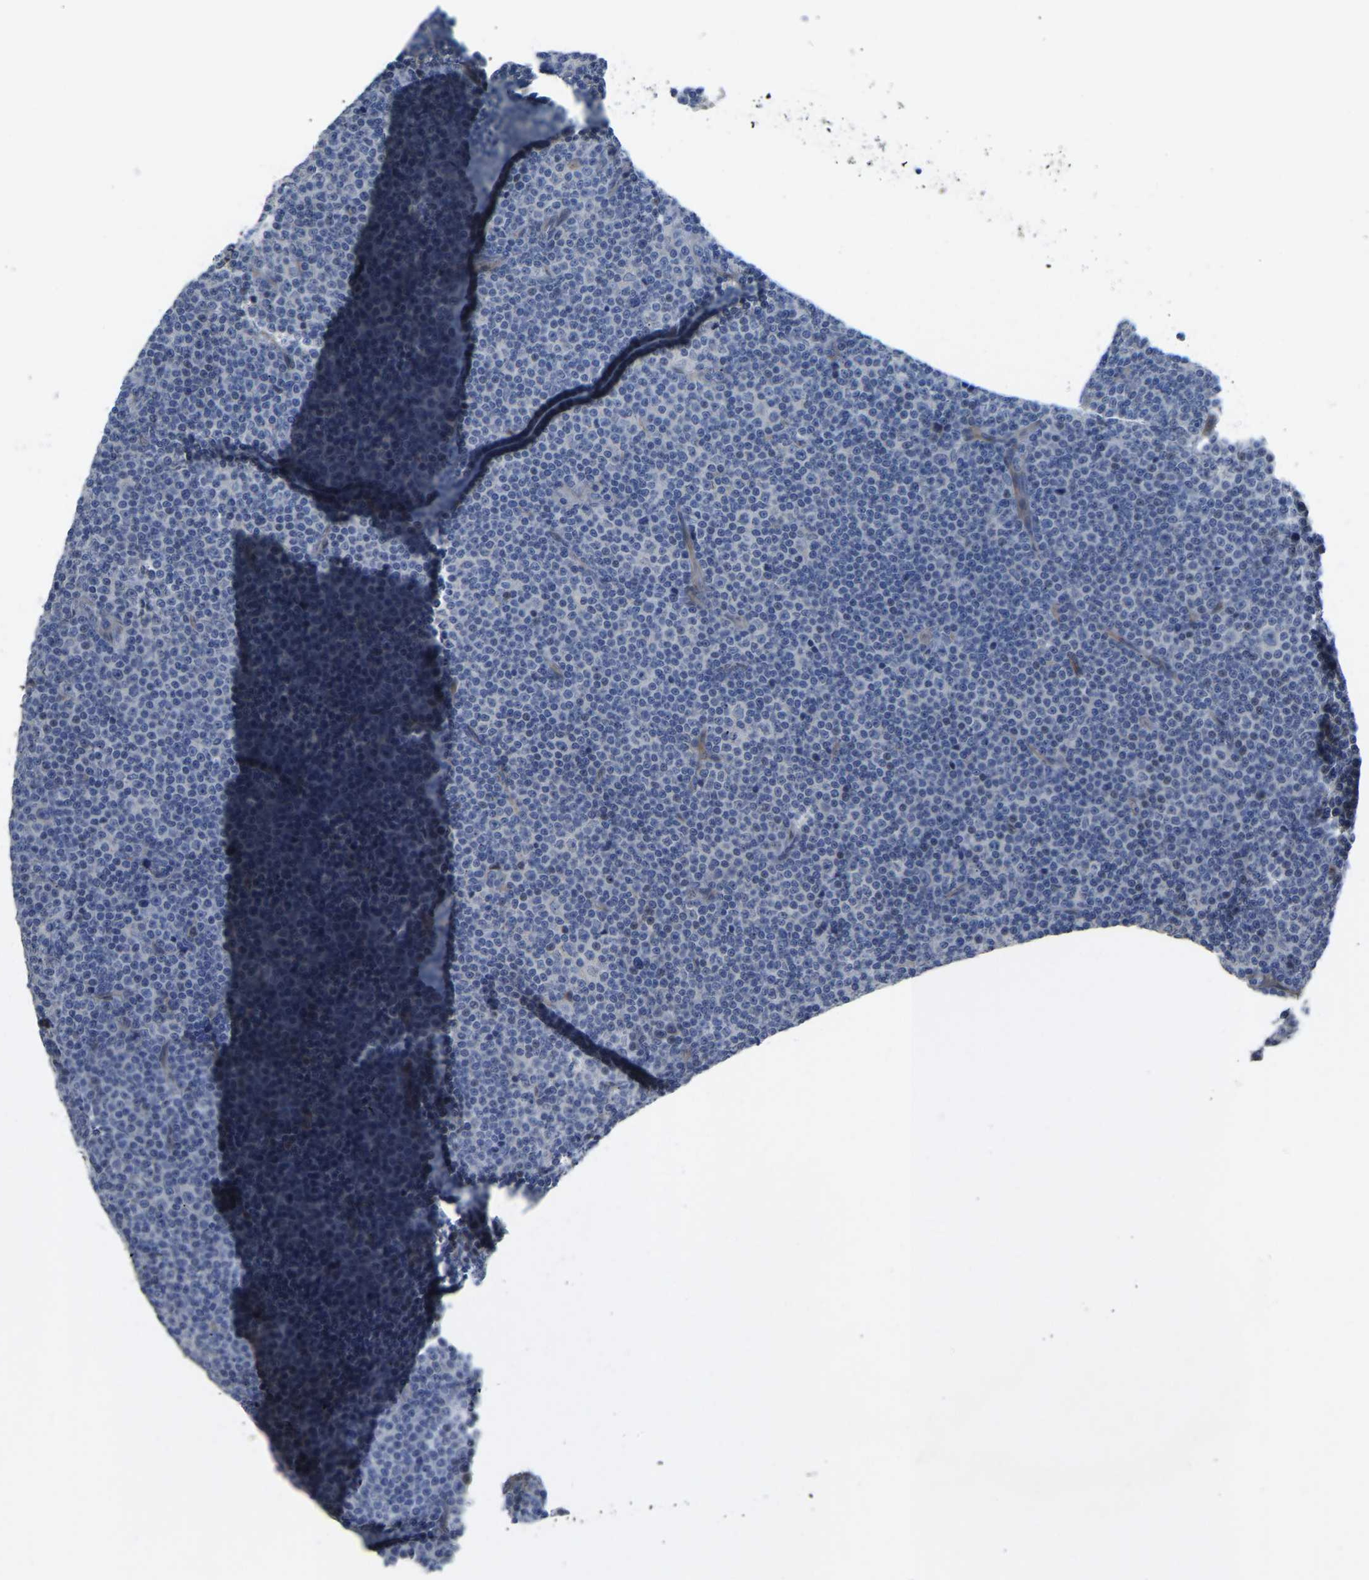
{"staining": {"intensity": "negative", "quantity": "none", "location": "none"}, "tissue": "lymphoma", "cell_type": "Tumor cells", "image_type": "cancer", "snomed": [{"axis": "morphology", "description": "Malignant lymphoma, non-Hodgkin's type, Low grade"}, {"axis": "topography", "description": "Lymph node"}], "caption": "Lymphoma was stained to show a protein in brown. There is no significant expression in tumor cells.", "gene": "HIGD2B", "patient": {"sex": "female", "age": 67}}